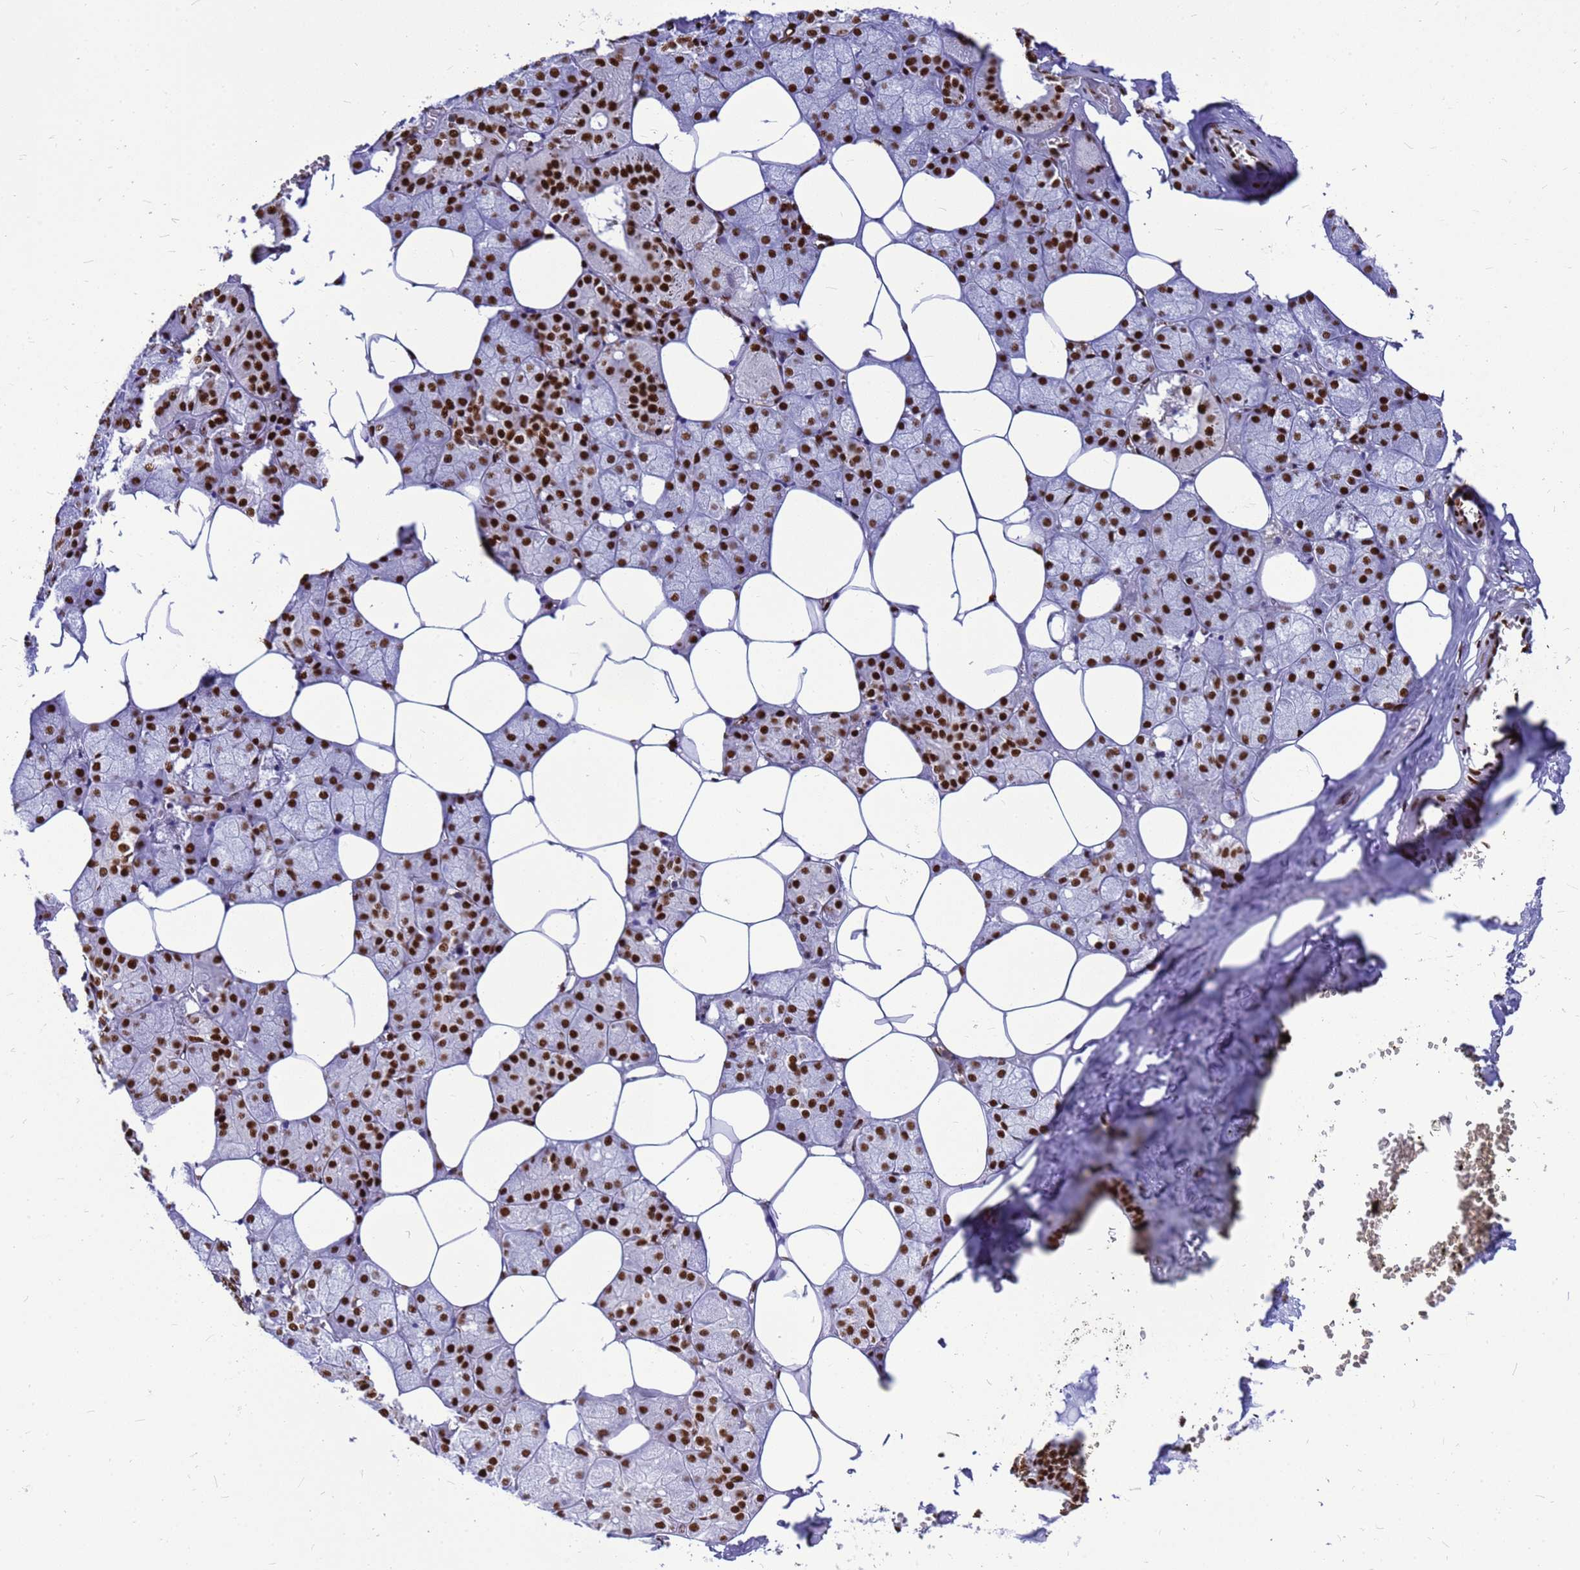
{"staining": {"intensity": "strong", "quantity": ">75%", "location": "nuclear"}, "tissue": "salivary gland", "cell_type": "Glandular cells", "image_type": "normal", "snomed": [{"axis": "morphology", "description": "Normal tissue, NOS"}, {"axis": "topography", "description": "Salivary gland"}], "caption": "The image exhibits staining of normal salivary gland, revealing strong nuclear protein expression (brown color) within glandular cells. (DAB IHC, brown staining for protein, blue staining for nuclei).", "gene": "SART3", "patient": {"sex": "male", "age": 62}}